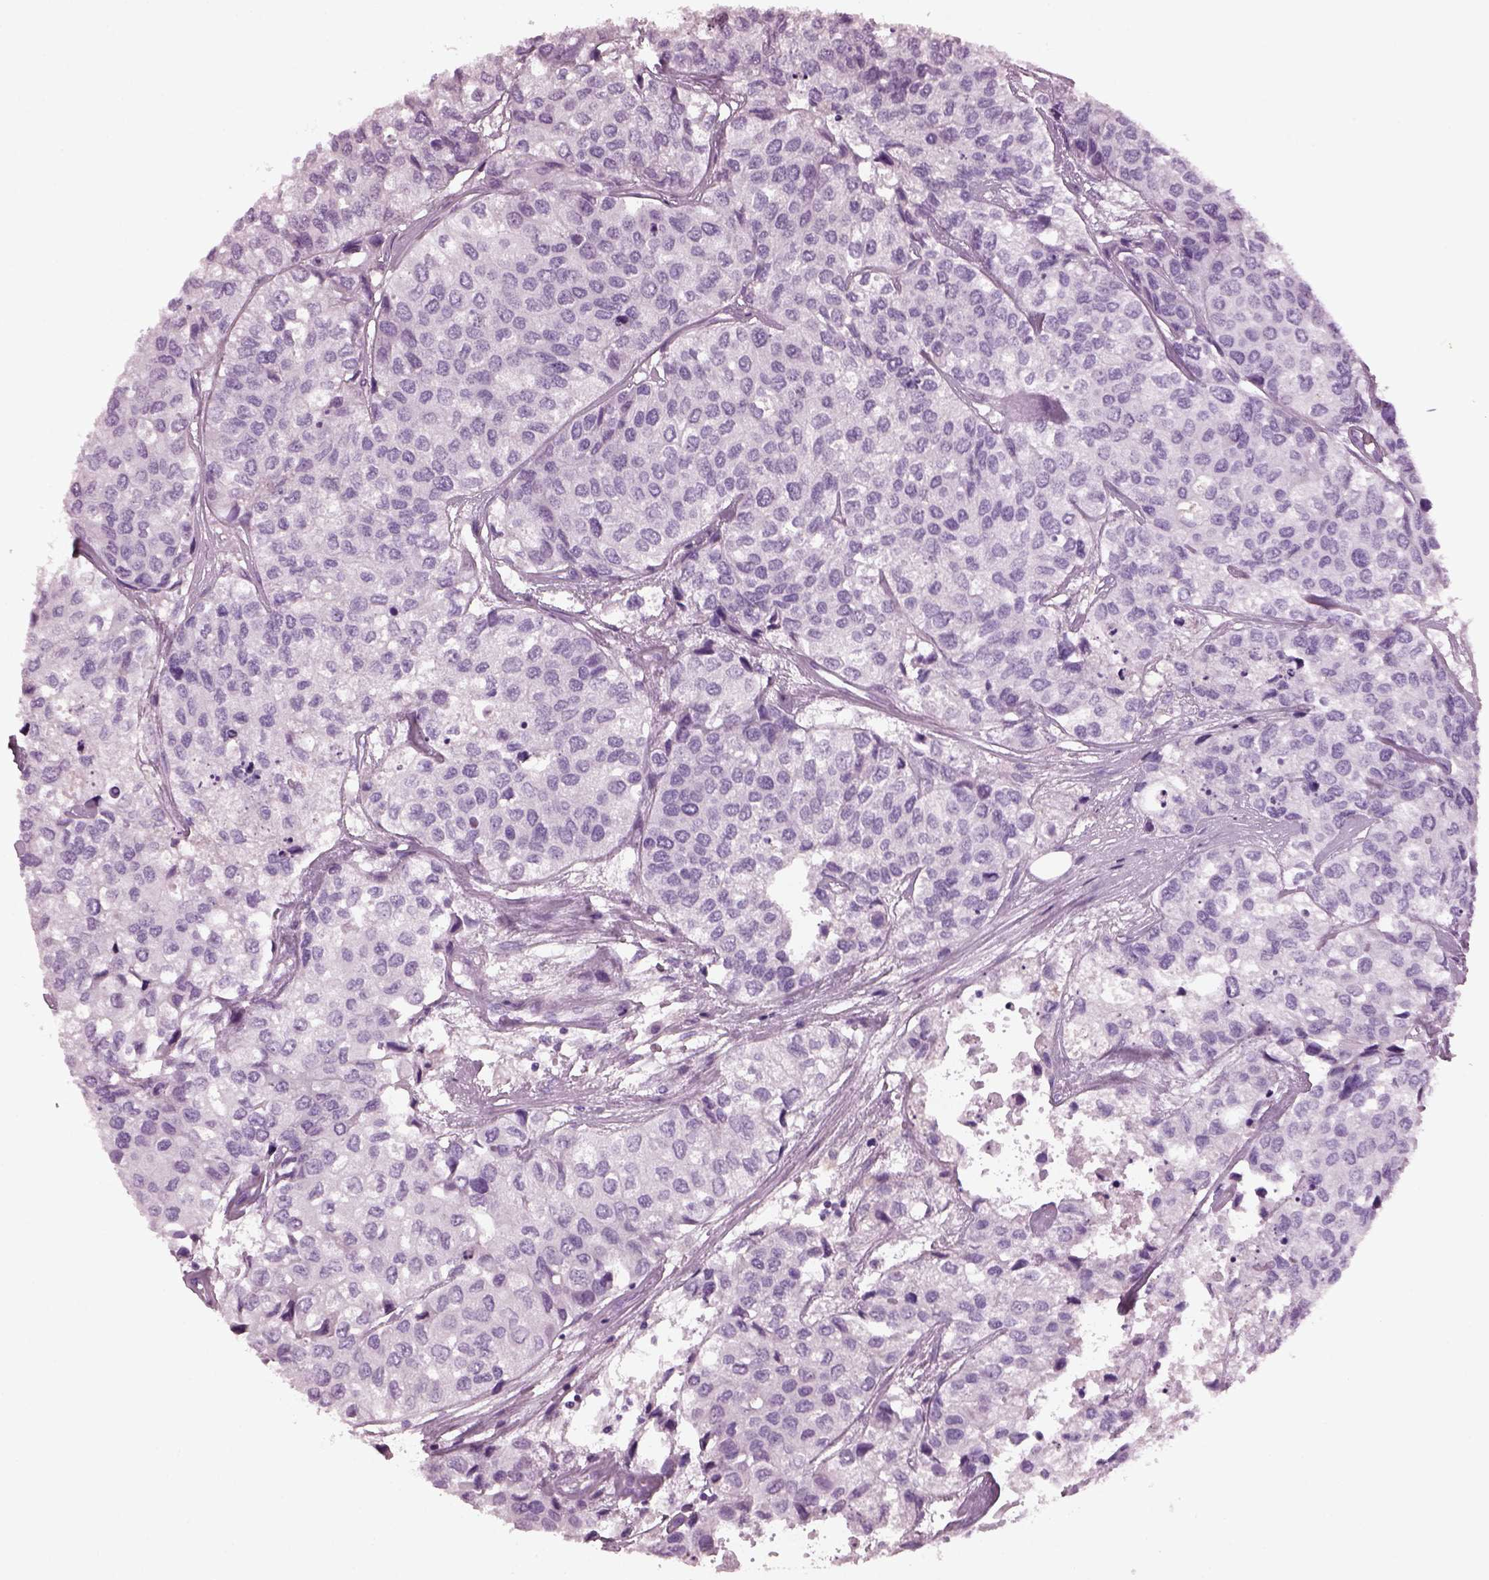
{"staining": {"intensity": "negative", "quantity": "none", "location": "none"}, "tissue": "urothelial cancer", "cell_type": "Tumor cells", "image_type": "cancer", "snomed": [{"axis": "morphology", "description": "Urothelial carcinoma, High grade"}, {"axis": "topography", "description": "Urinary bladder"}], "caption": "Histopathology image shows no protein positivity in tumor cells of urothelial carcinoma (high-grade) tissue.", "gene": "KRTAP3-2", "patient": {"sex": "male", "age": 73}}